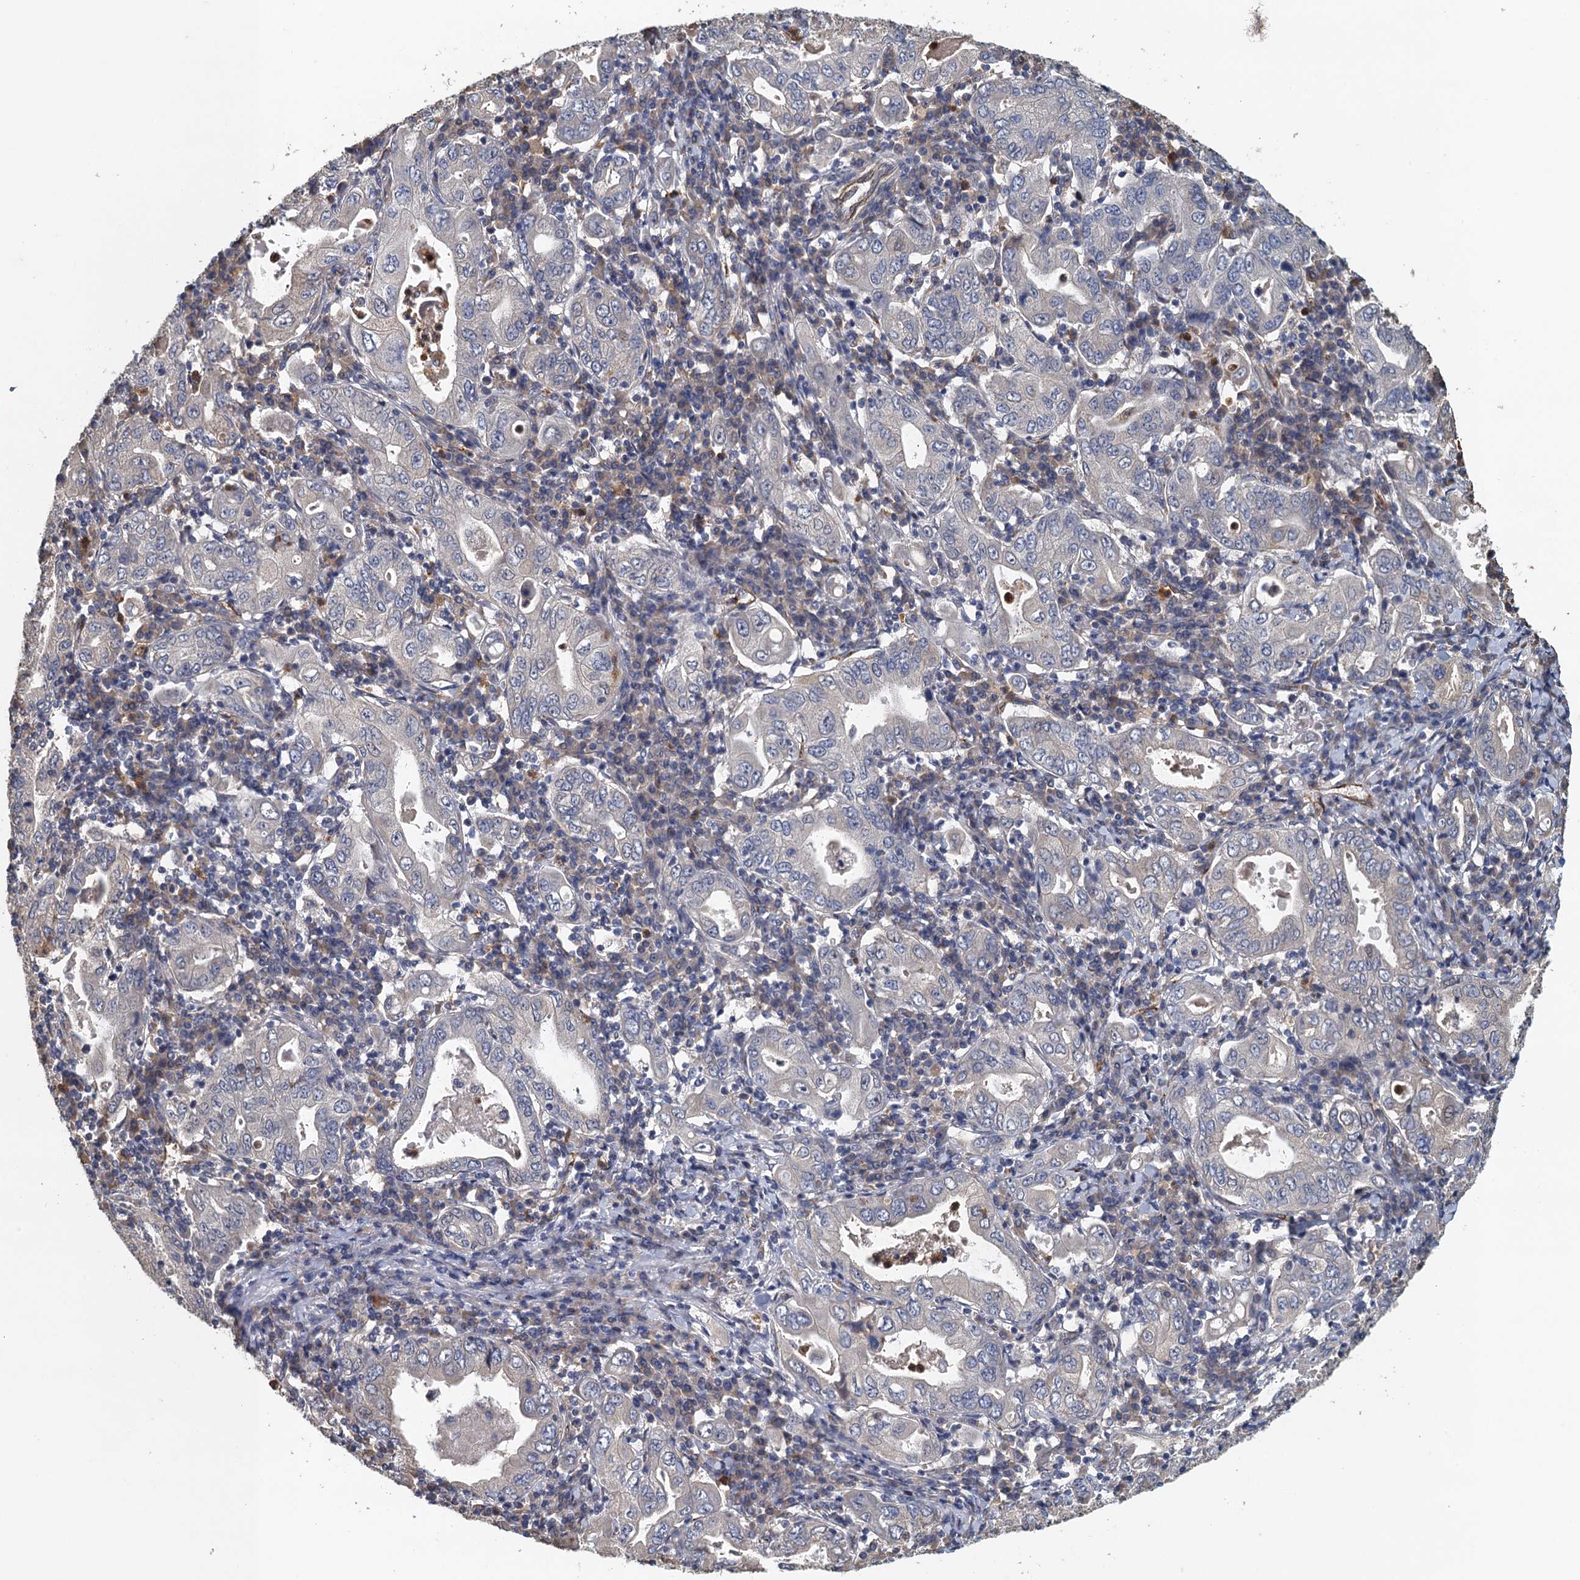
{"staining": {"intensity": "negative", "quantity": "none", "location": "none"}, "tissue": "stomach cancer", "cell_type": "Tumor cells", "image_type": "cancer", "snomed": [{"axis": "morphology", "description": "Normal tissue, NOS"}, {"axis": "morphology", "description": "Adenocarcinoma, NOS"}, {"axis": "topography", "description": "Esophagus"}, {"axis": "topography", "description": "Stomach, upper"}, {"axis": "topography", "description": "Peripheral nerve tissue"}], "caption": "The histopathology image exhibits no staining of tumor cells in stomach adenocarcinoma.", "gene": "ACSBG1", "patient": {"sex": "male", "age": 62}}